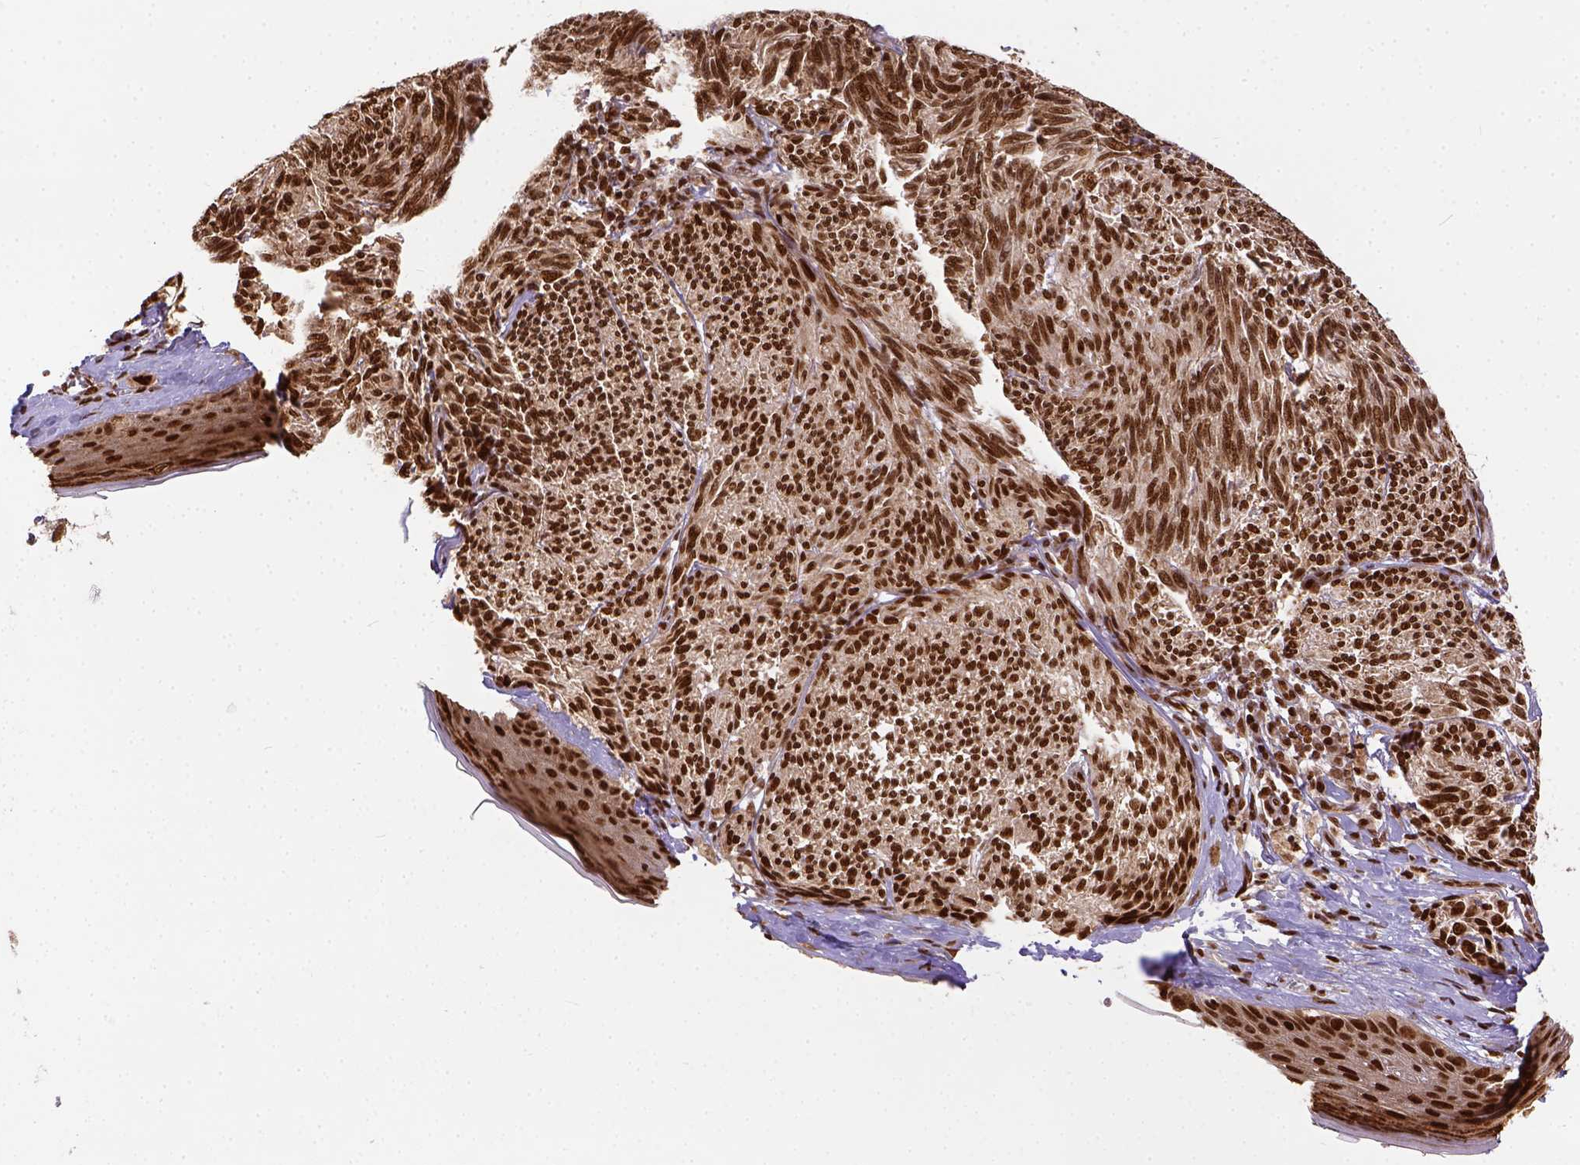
{"staining": {"intensity": "strong", "quantity": ">75%", "location": "nuclear"}, "tissue": "melanoma", "cell_type": "Tumor cells", "image_type": "cancer", "snomed": [{"axis": "morphology", "description": "Malignant melanoma, NOS"}, {"axis": "topography", "description": "Skin"}], "caption": "A brown stain labels strong nuclear positivity of a protein in human malignant melanoma tumor cells.", "gene": "NACC1", "patient": {"sex": "male", "age": 79}}